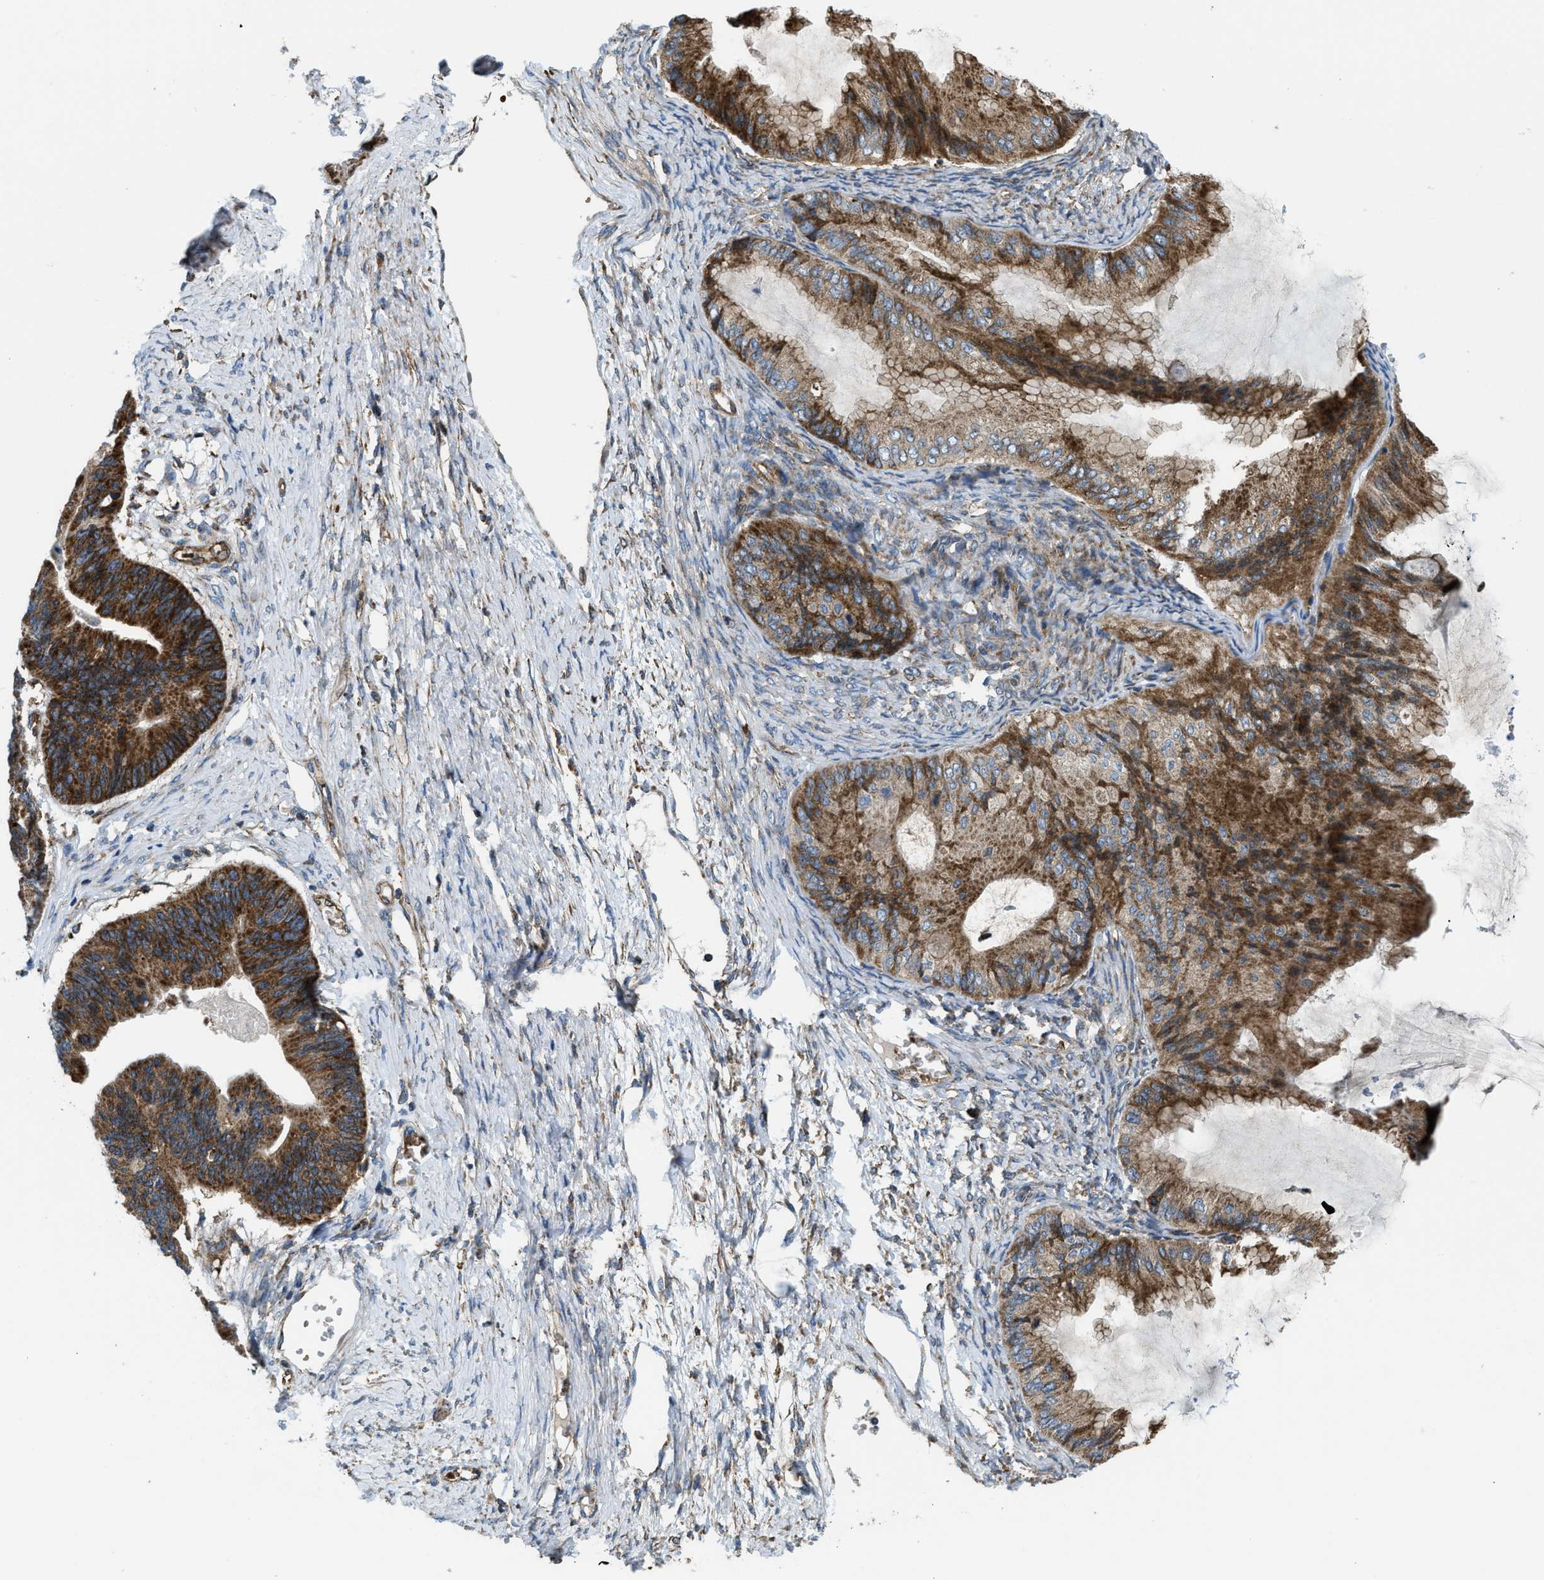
{"staining": {"intensity": "strong", "quantity": ">75%", "location": "cytoplasmic/membranous"}, "tissue": "ovarian cancer", "cell_type": "Tumor cells", "image_type": "cancer", "snomed": [{"axis": "morphology", "description": "Cystadenocarcinoma, mucinous, NOS"}, {"axis": "topography", "description": "Ovary"}], "caption": "This is an image of IHC staining of ovarian cancer, which shows strong positivity in the cytoplasmic/membranous of tumor cells.", "gene": "CSPG4", "patient": {"sex": "female", "age": 61}}